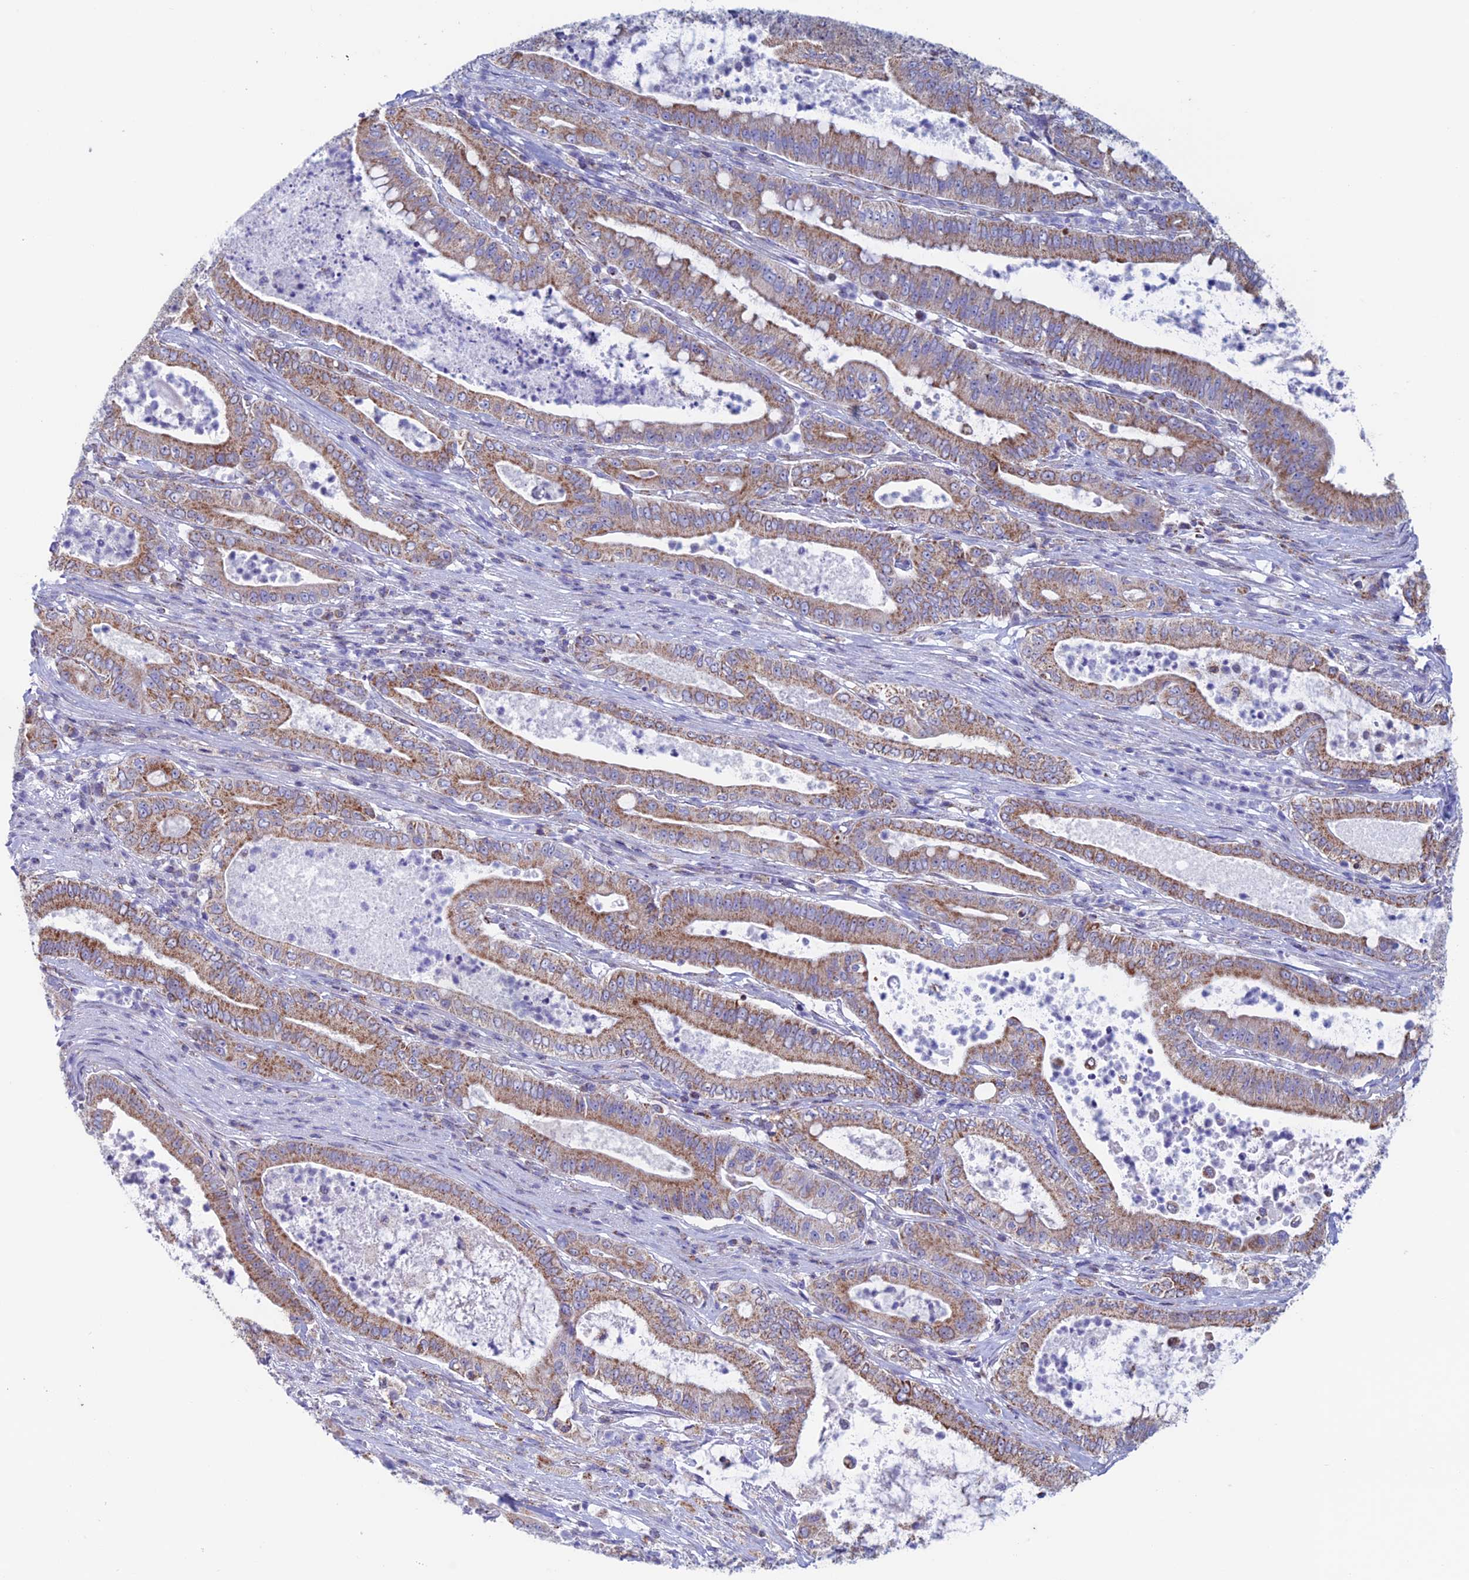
{"staining": {"intensity": "moderate", "quantity": ">75%", "location": "cytoplasmic/membranous"}, "tissue": "pancreatic cancer", "cell_type": "Tumor cells", "image_type": "cancer", "snomed": [{"axis": "morphology", "description": "Adenocarcinoma, NOS"}, {"axis": "topography", "description": "Pancreas"}], "caption": "The image exhibits immunohistochemical staining of pancreatic cancer. There is moderate cytoplasmic/membranous positivity is appreciated in about >75% of tumor cells. The protein of interest is stained brown, and the nuclei are stained in blue (DAB (3,3'-diaminobenzidine) IHC with brightfield microscopy, high magnification).", "gene": "ZNG1B", "patient": {"sex": "male", "age": 71}}